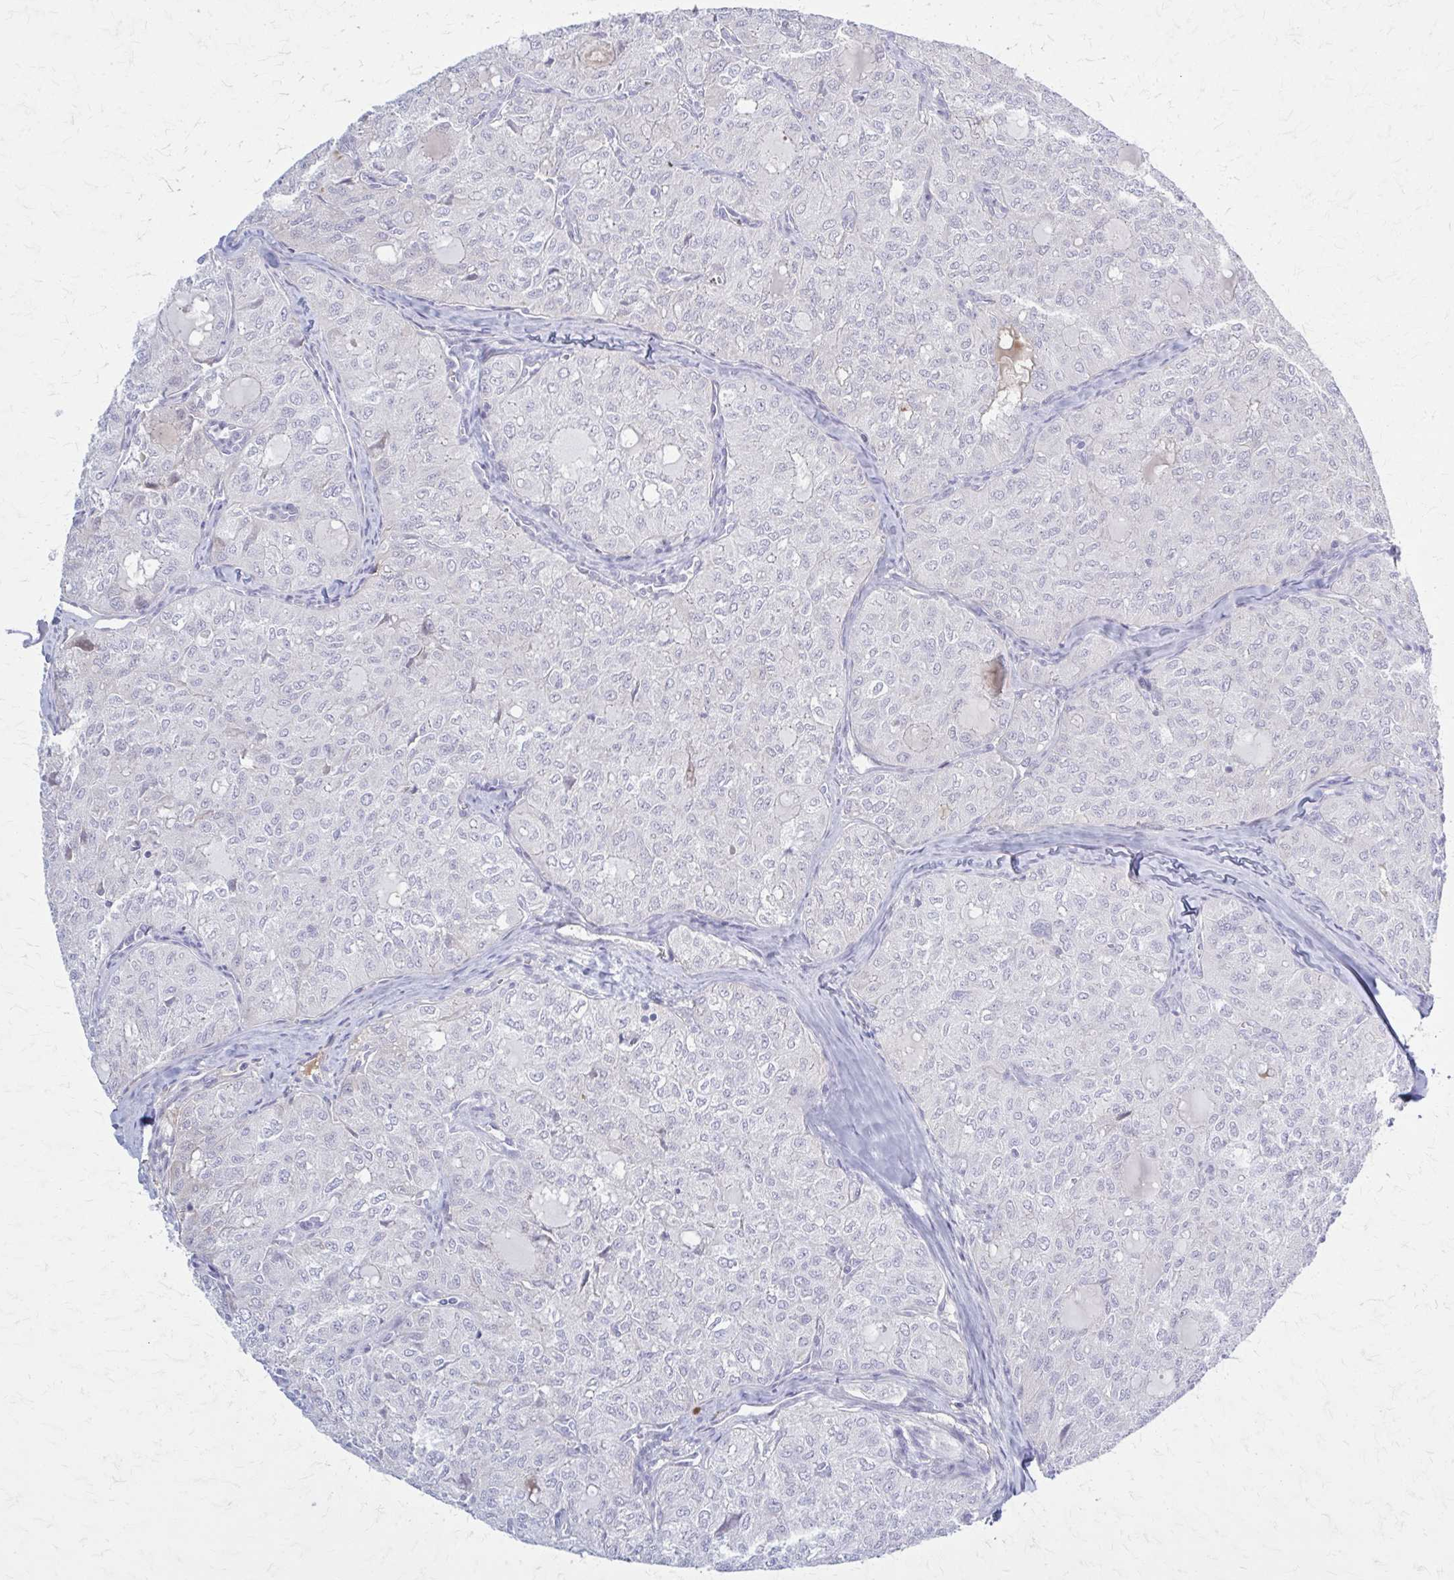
{"staining": {"intensity": "negative", "quantity": "none", "location": "none"}, "tissue": "thyroid cancer", "cell_type": "Tumor cells", "image_type": "cancer", "snomed": [{"axis": "morphology", "description": "Follicular adenoma carcinoma, NOS"}, {"axis": "topography", "description": "Thyroid gland"}], "caption": "There is no significant staining in tumor cells of thyroid follicular adenoma carcinoma. The staining is performed using DAB (3,3'-diaminobenzidine) brown chromogen with nuclei counter-stained in using hematoxylin.", "gene": "SERPIND1", "patient": {"sex": "male", "age": 75}}